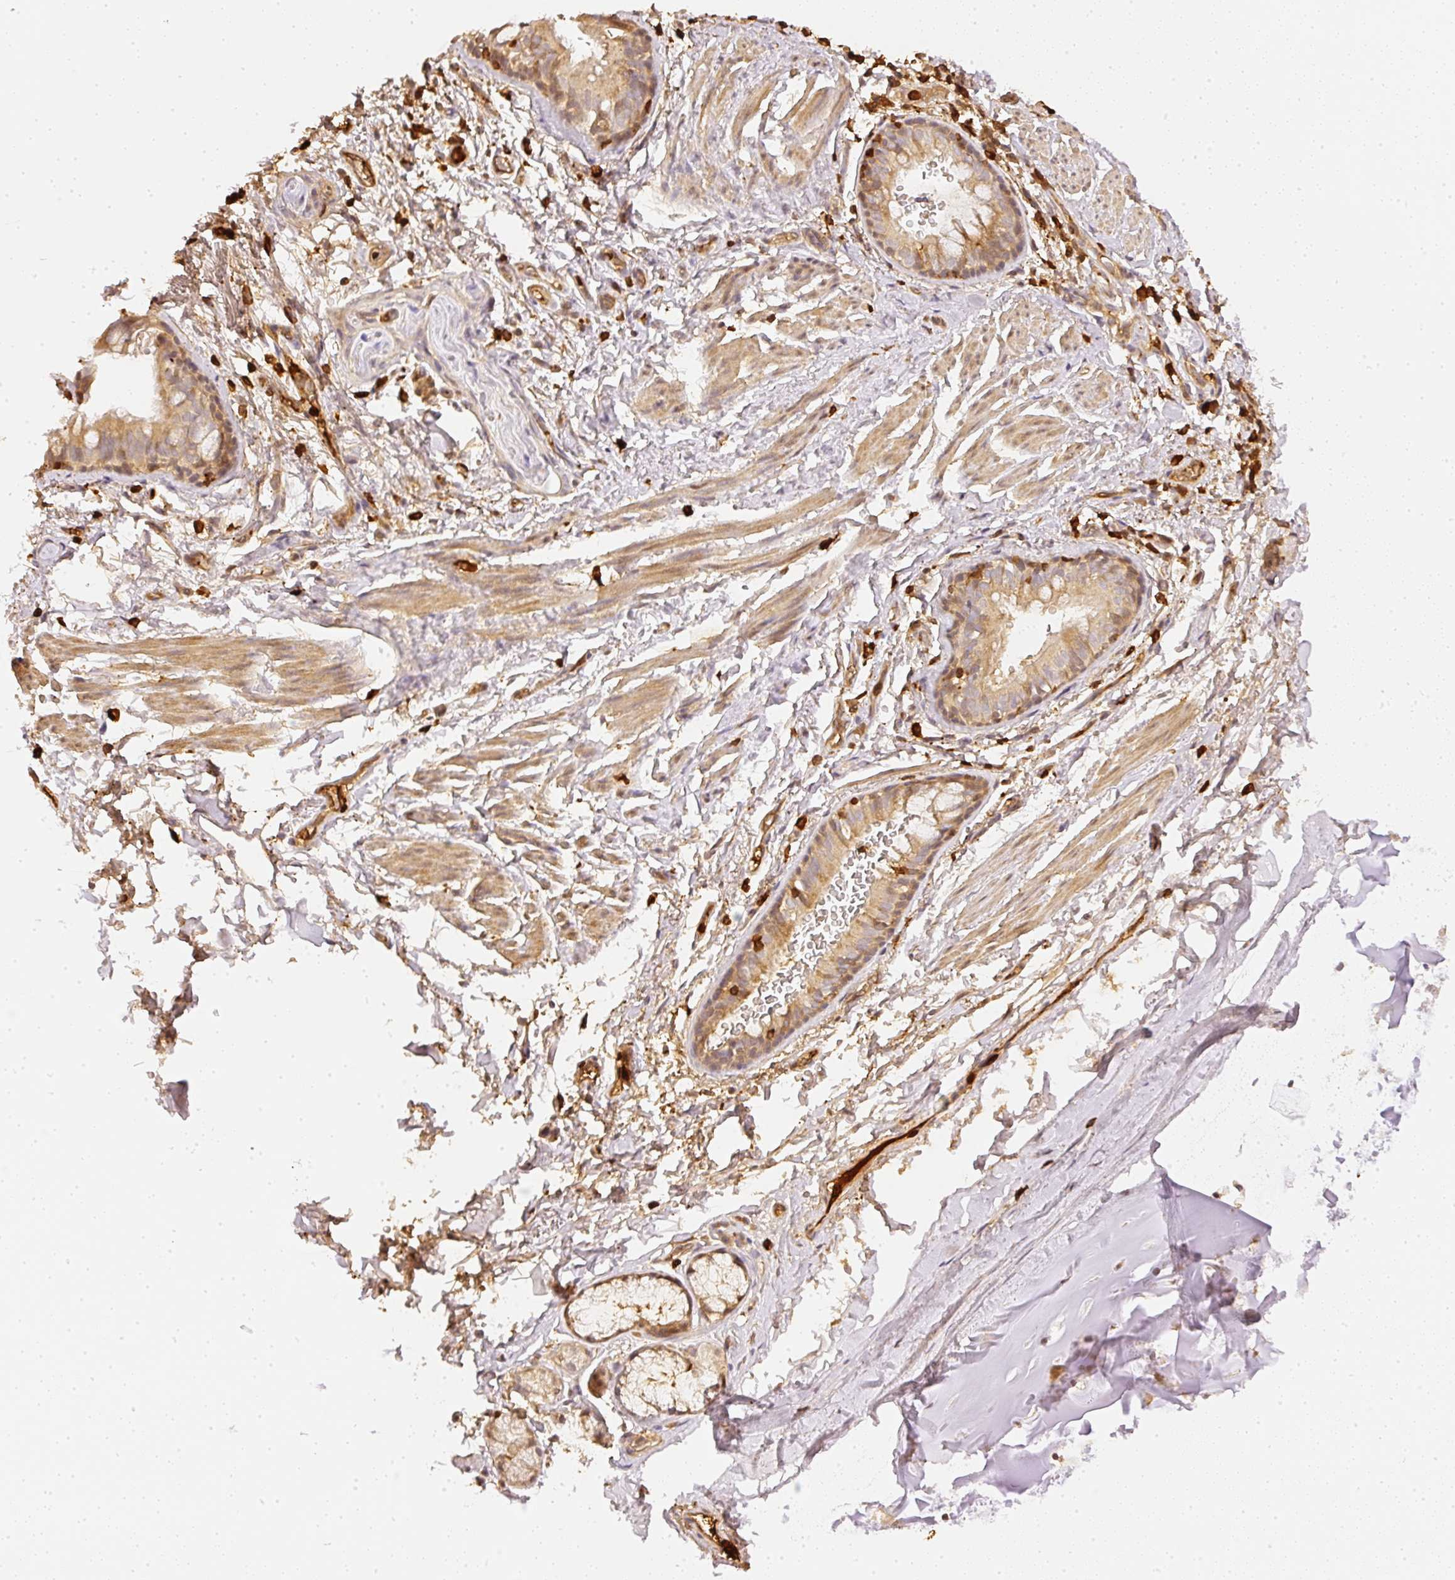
{"staining": {"intensity": "moderate", "quantity": ">75%", "location": "cytoplasmic/membranous"}, "tissue": "bronchus", "cell_type": "Respiratory epithelial cells", "image_type": "normal", "snomed": [{"axis": "morphology", "description": "Normal tissue, NOS"}, {"axis": "topography", "description": "Bronchus"}], "caption": "This photomicrograph exhibits unremarkable bronchus stained with IHC to label a protein in brown. The cytoplasmic/membranous of respiratory epithelial cells show moderate positivity for the protein. Nuclei are counter-stained blue.", "gene": "PFN1", "patient": {"sex": "male", "age": 67}}